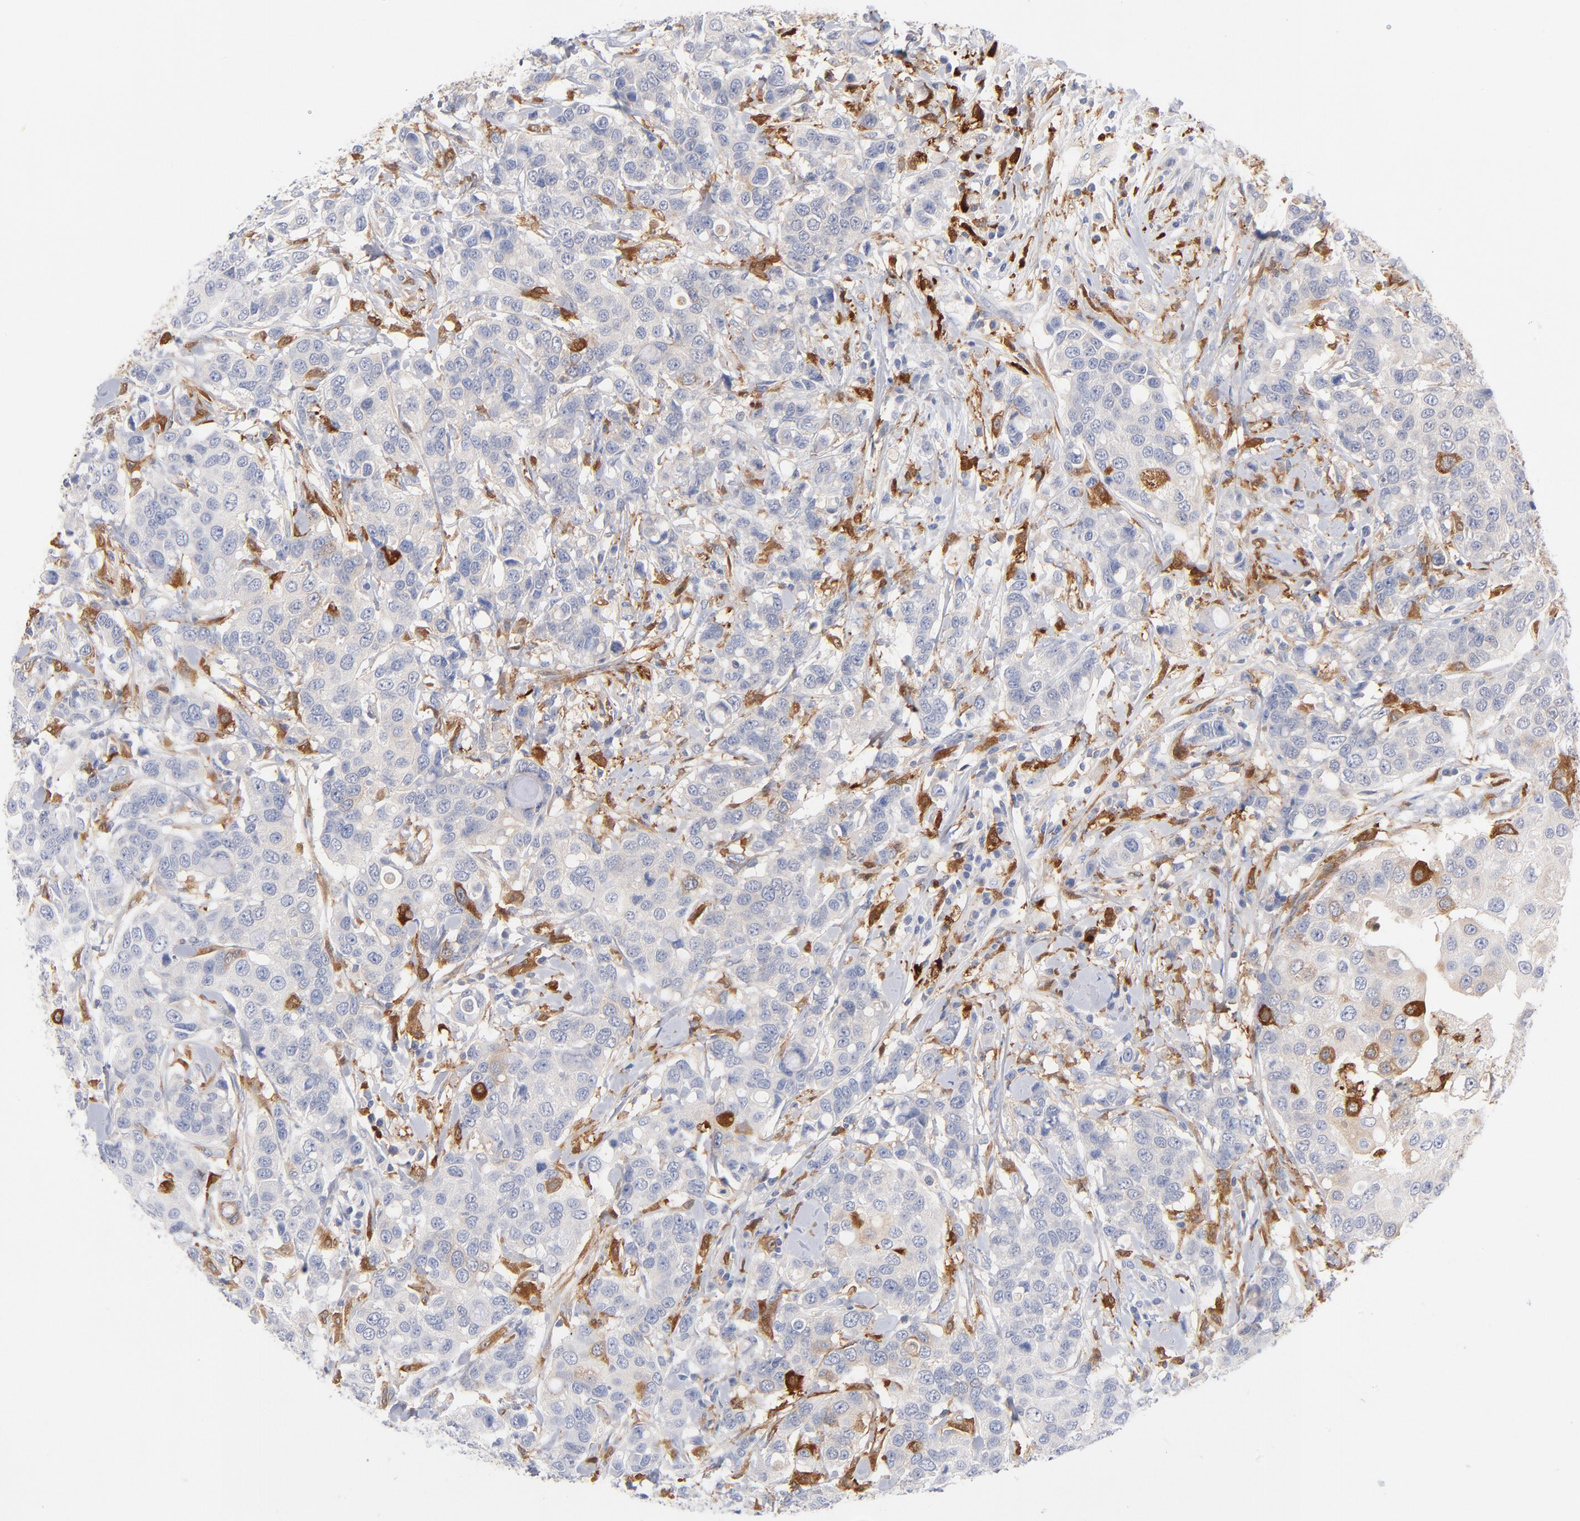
{"staining": {"intensity": "negative", "quantity": "none", "location": "none"}, "tissue": "breast cancer", "cell_type": "Tumor cells", "image_type": "cancer", "snomed": [{"axis": "morphology", "description": "Duct carcinoma"}, {"axis": "topography", "description": "Breast"}], "caption": "Immunohistochemical staining of human breast cancer displays no significant staining in tumor cells.", "gene": "IFIT2", "patient": {"sex": "female", "age": 27}}